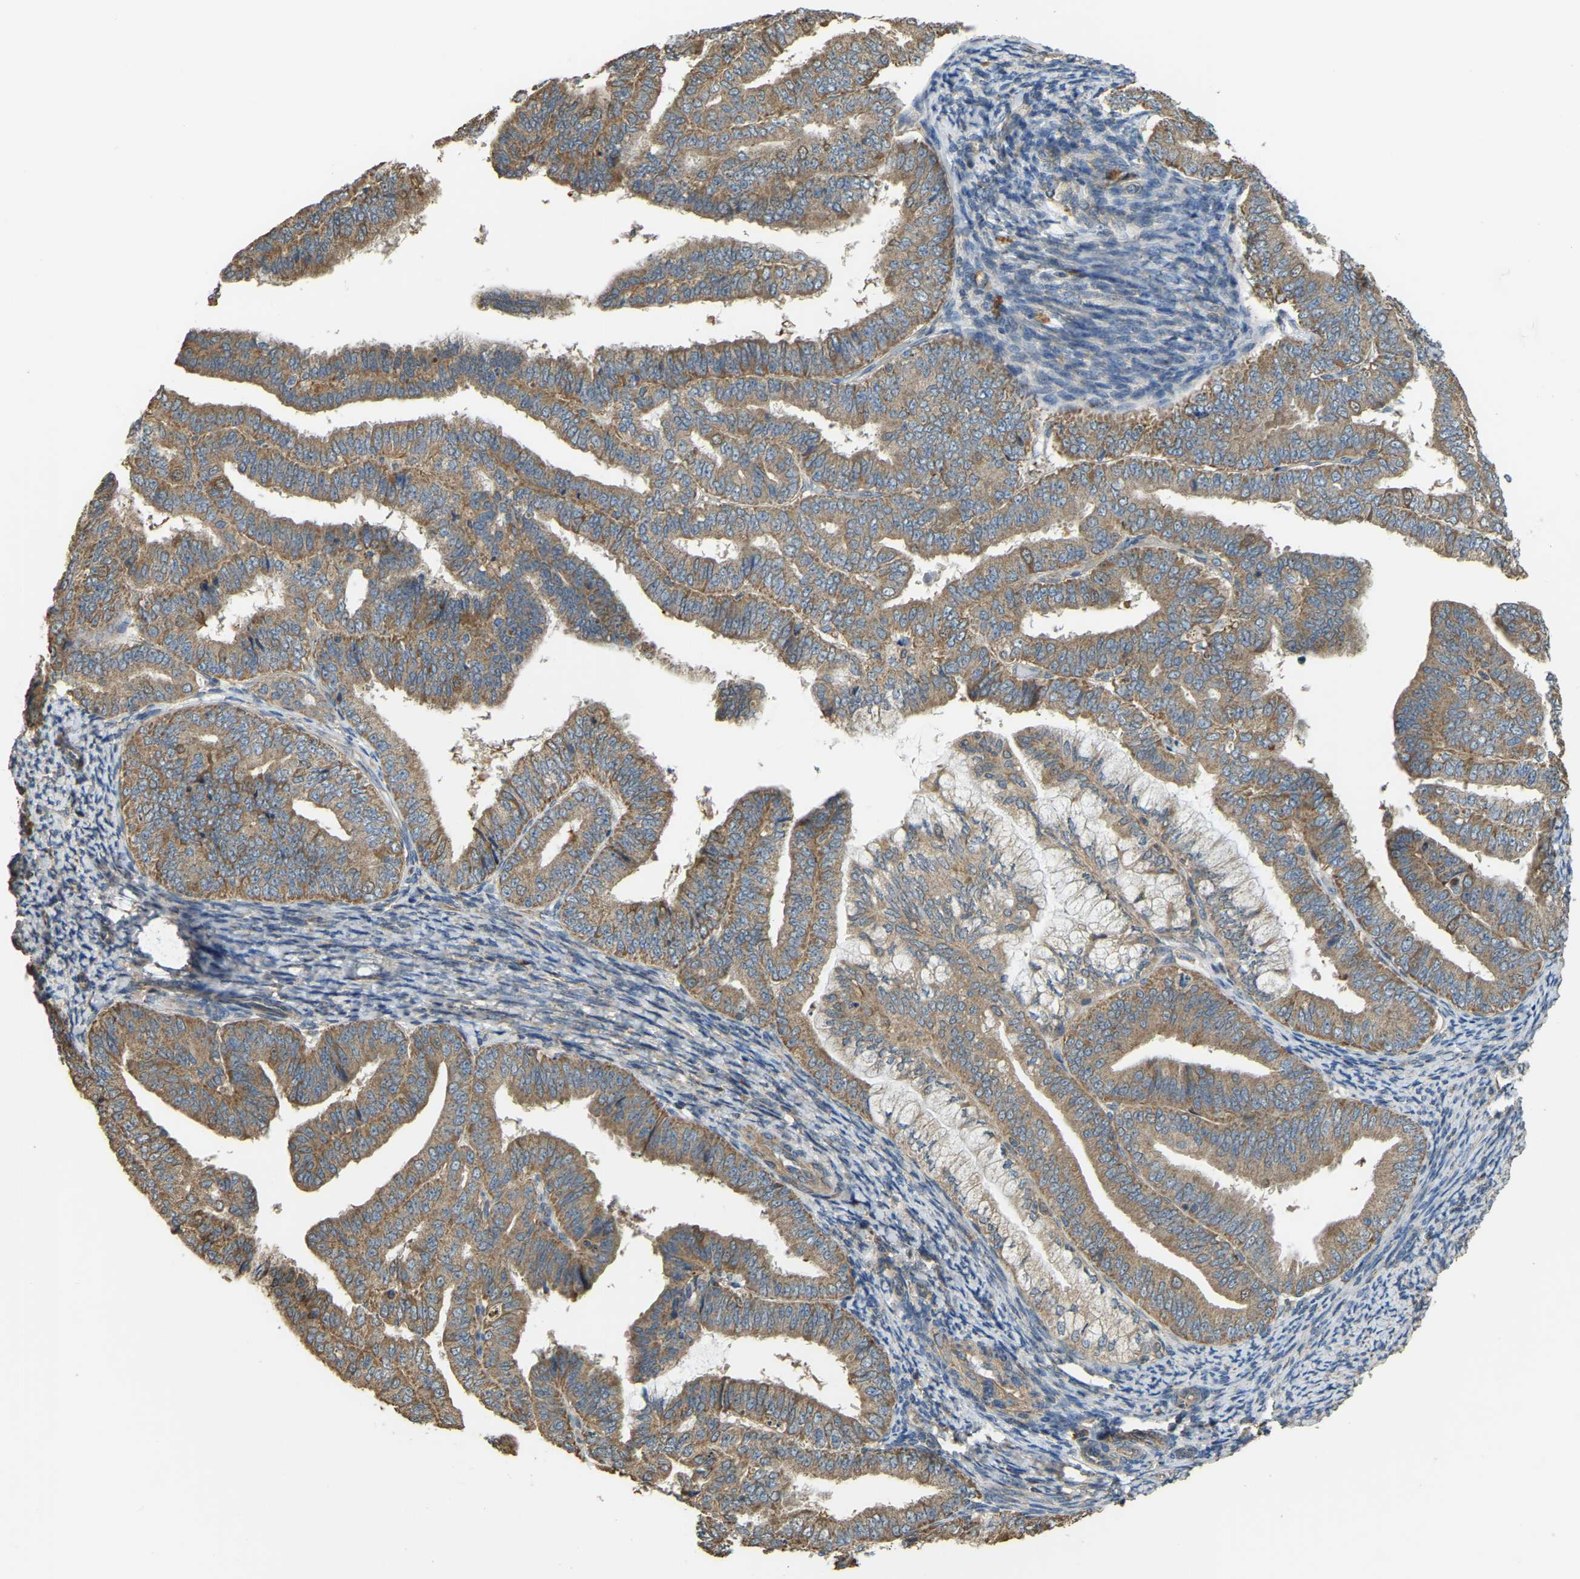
{"staining": {"intensity": "moderate", "quantity": ">75%", "location": "cytoplasmic/membranous"}, "tissue": "endometrial cancer", "cell_type": "Tumor cells", "image_type": "cancer", "snomed": [{"axis": "morphology", "description": "Adenocarcinoma, NOS"}, {"axis": "topography", "description": "Endometrium"}], "caption": "Endometrial cancer (adenocarcinoma) stained with immunohistochemistry exhibits moderate cytoplasmic/membranous expression in about >75% of tumor cells. (Brightfield microscopy of DAB IHC at high magnification).", "gene": "GNG2", "patient": {"sex": "female", "age": 63}}